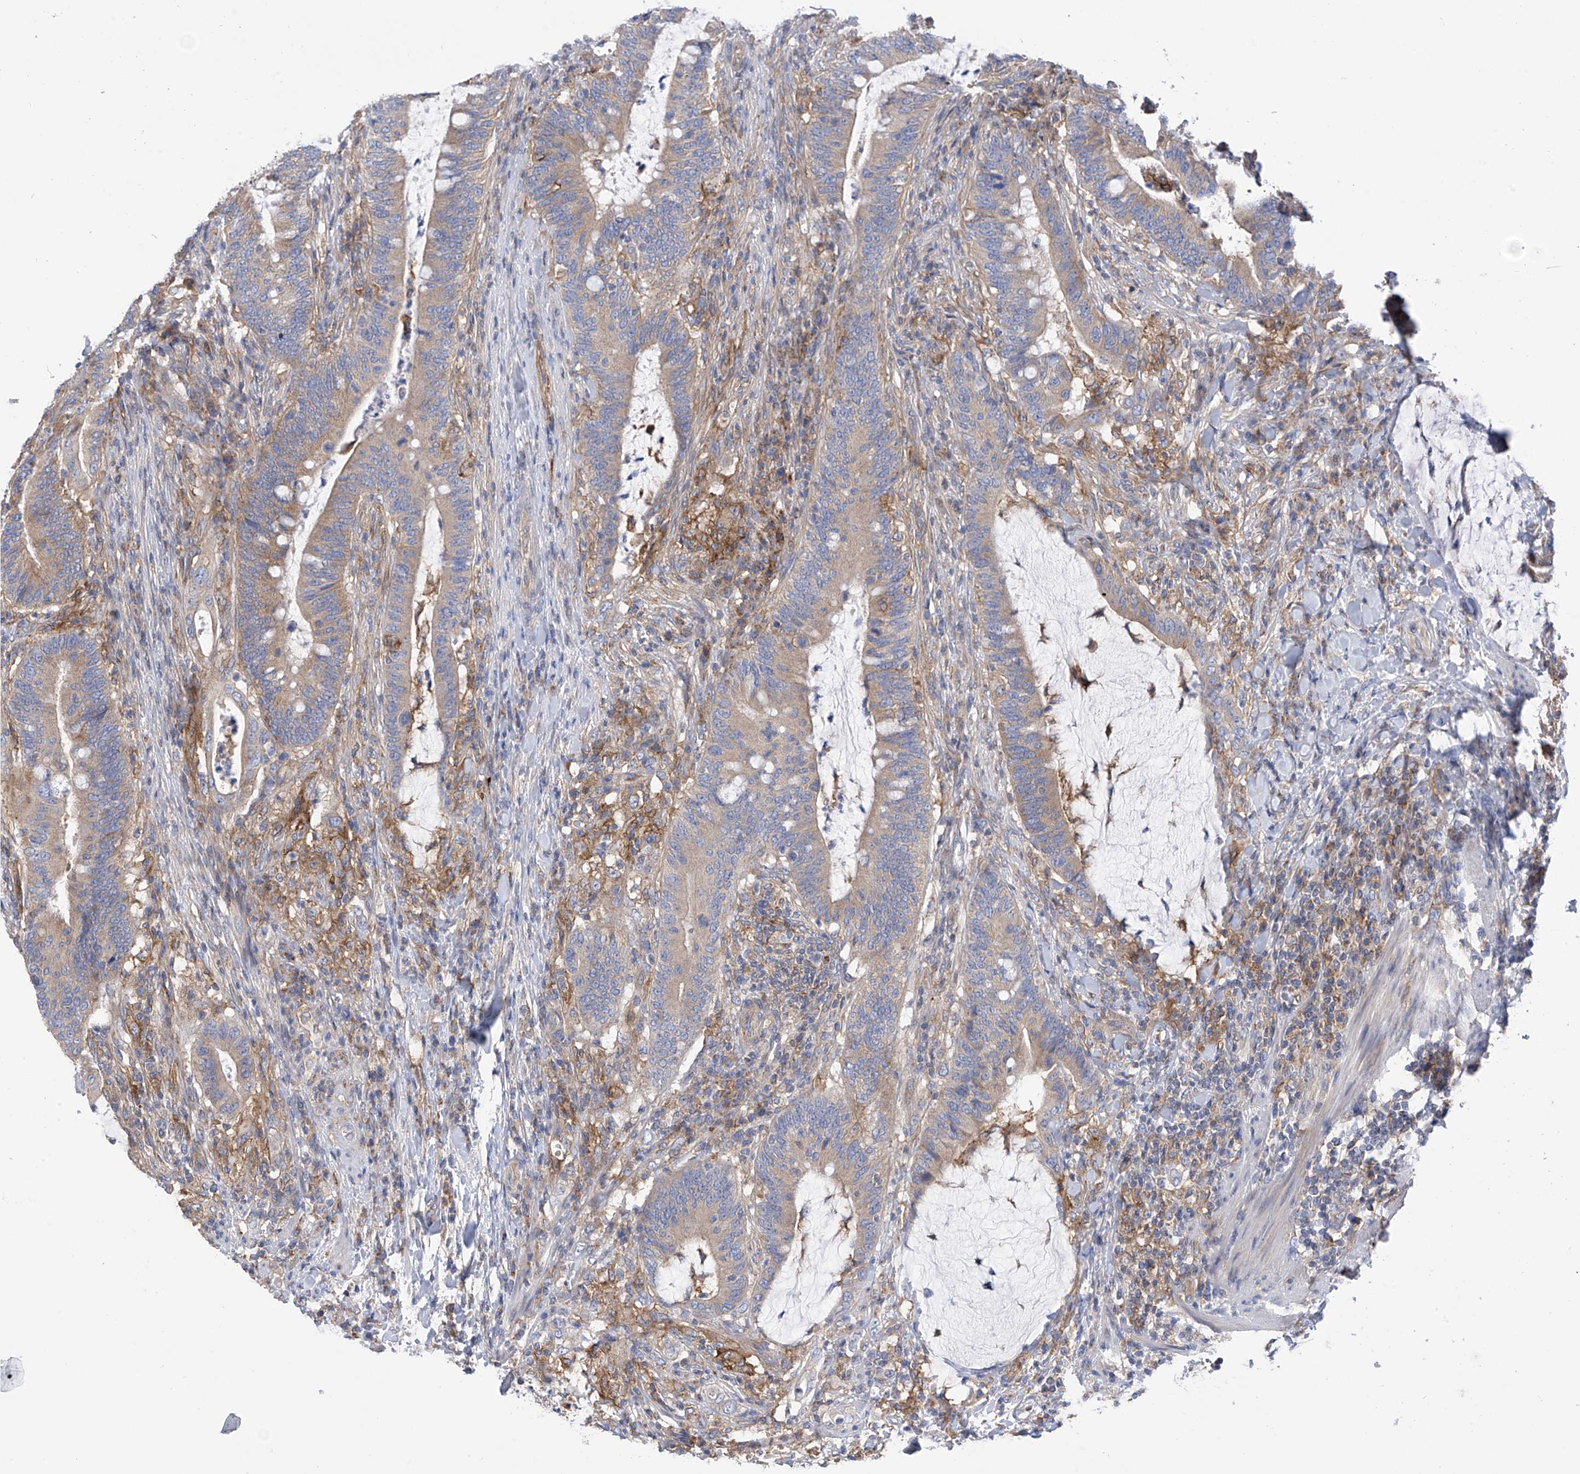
{"staining": {"intensity": "weak", "quantity": "25%-75%", "location": "cytoplasmic/membranous"}, "tissue": "colorectal cancer", "cell_type": "Tumor cells", "image_type": "cancer", "snomed": [{"axis": "morphology", "description": "Adenocarcinoma, NOS"}, {"axis": "topography", "description": "Colon"}], "caption": "A brown stain labels weak cytoplasmic/membranous expression of a protein in colorectal adenocarcinoma tumor cells.", "gene": "P2RX7", "patient": {"sex": "female", "age": 66}}